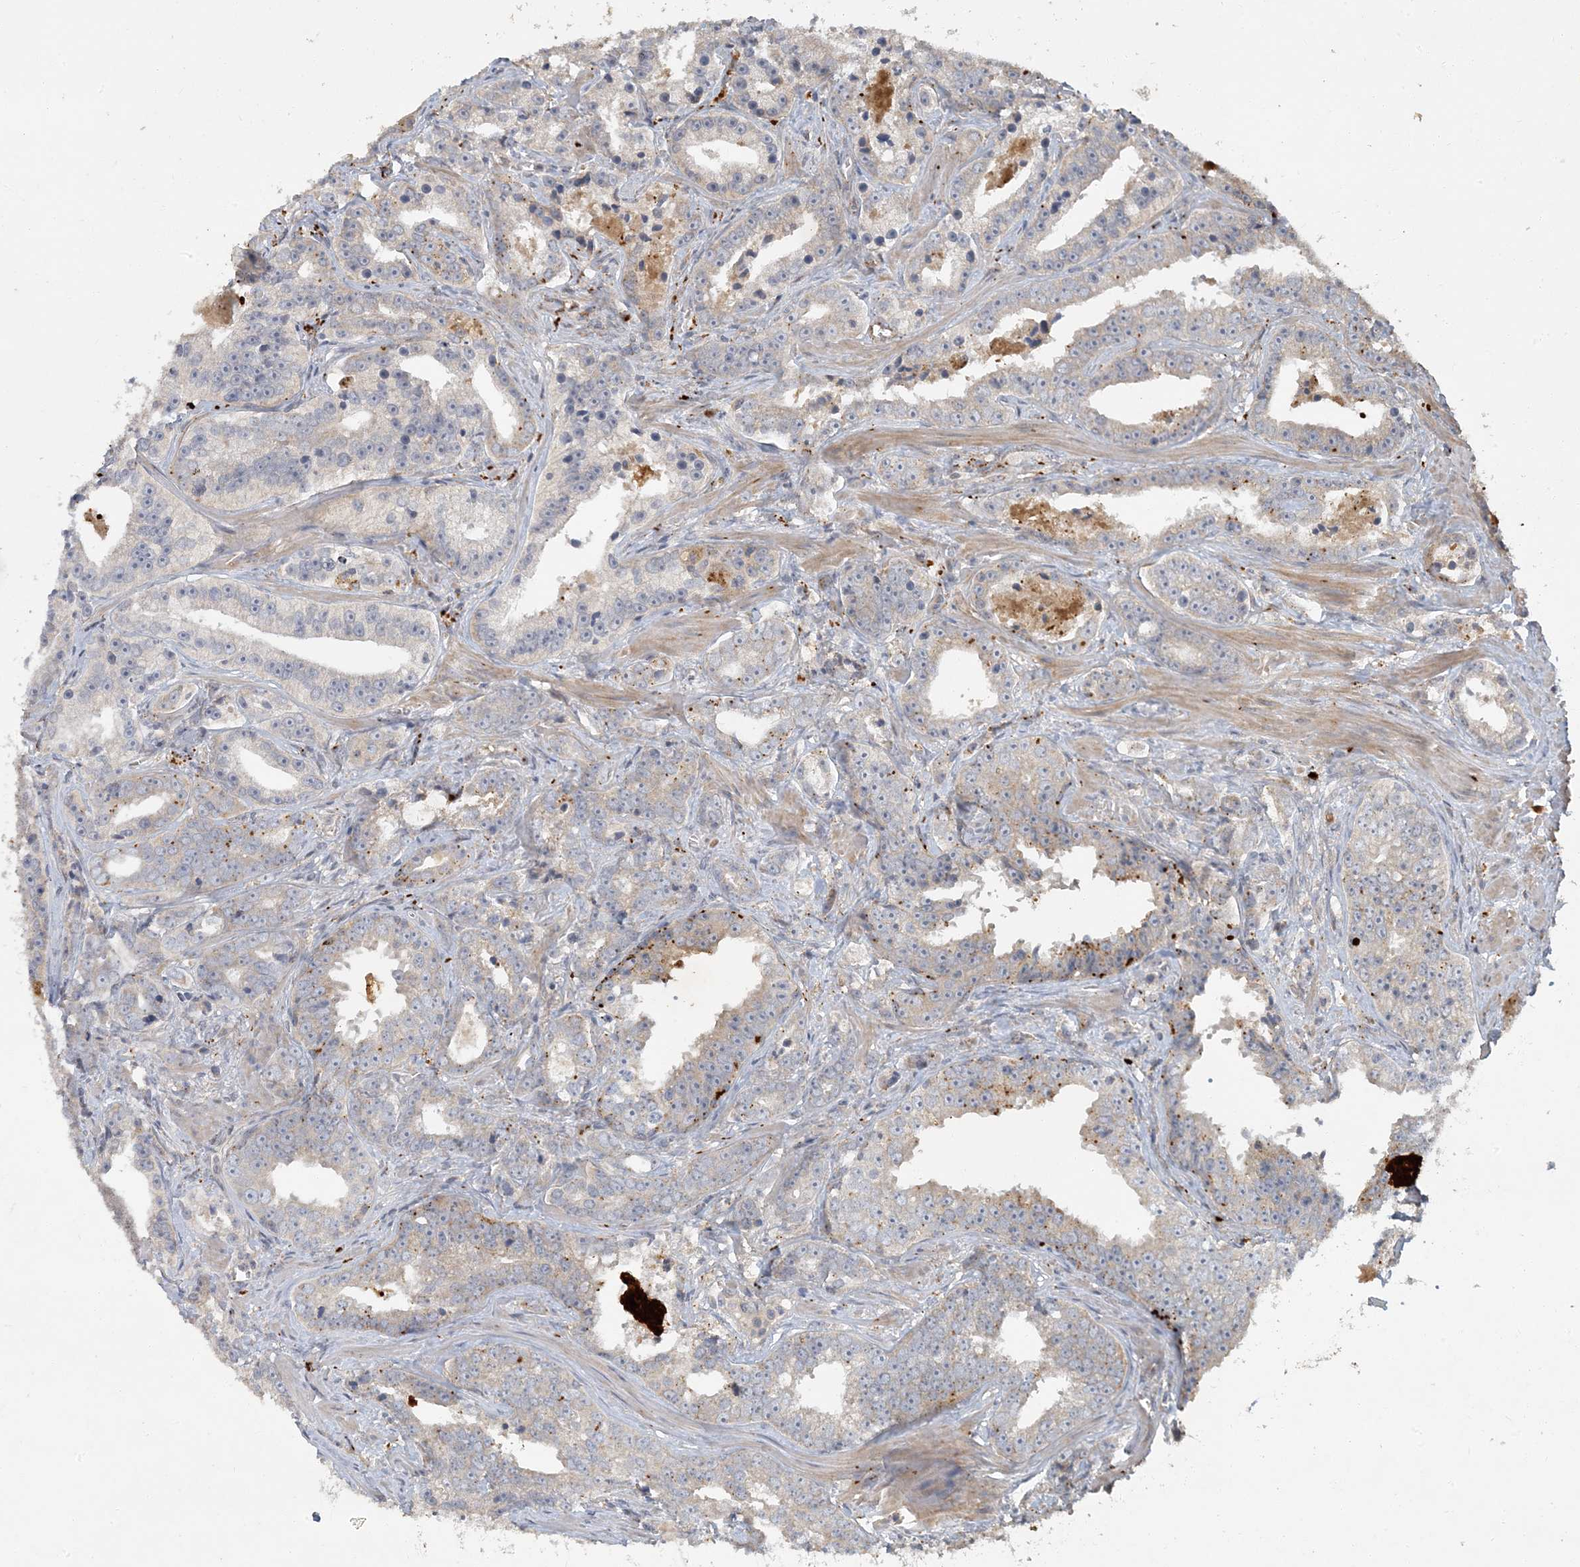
{"staining": {"intensity": "moderate", "quantity": "<25%", "location": "cytoplasmic/membranous"}, "tissue": "prostate cancer", "cell_type": "Tumor cells", "image_type": "cancer", "snomed": [{"axis": "morphology", "description": "Adenocarcinoma, High grade"}, {"axis": "topography", "description": "Prostate"}], "caption": "This image demonstrates immunohistochemistry (IHC) staining of prostate high-grade adenocarcinoma, with low moderate cytoplasmic/membranous staining in approximately <25% of tumor cells.", "gene": "LTN1", "patient": {"sex": "male", "age": 62}}